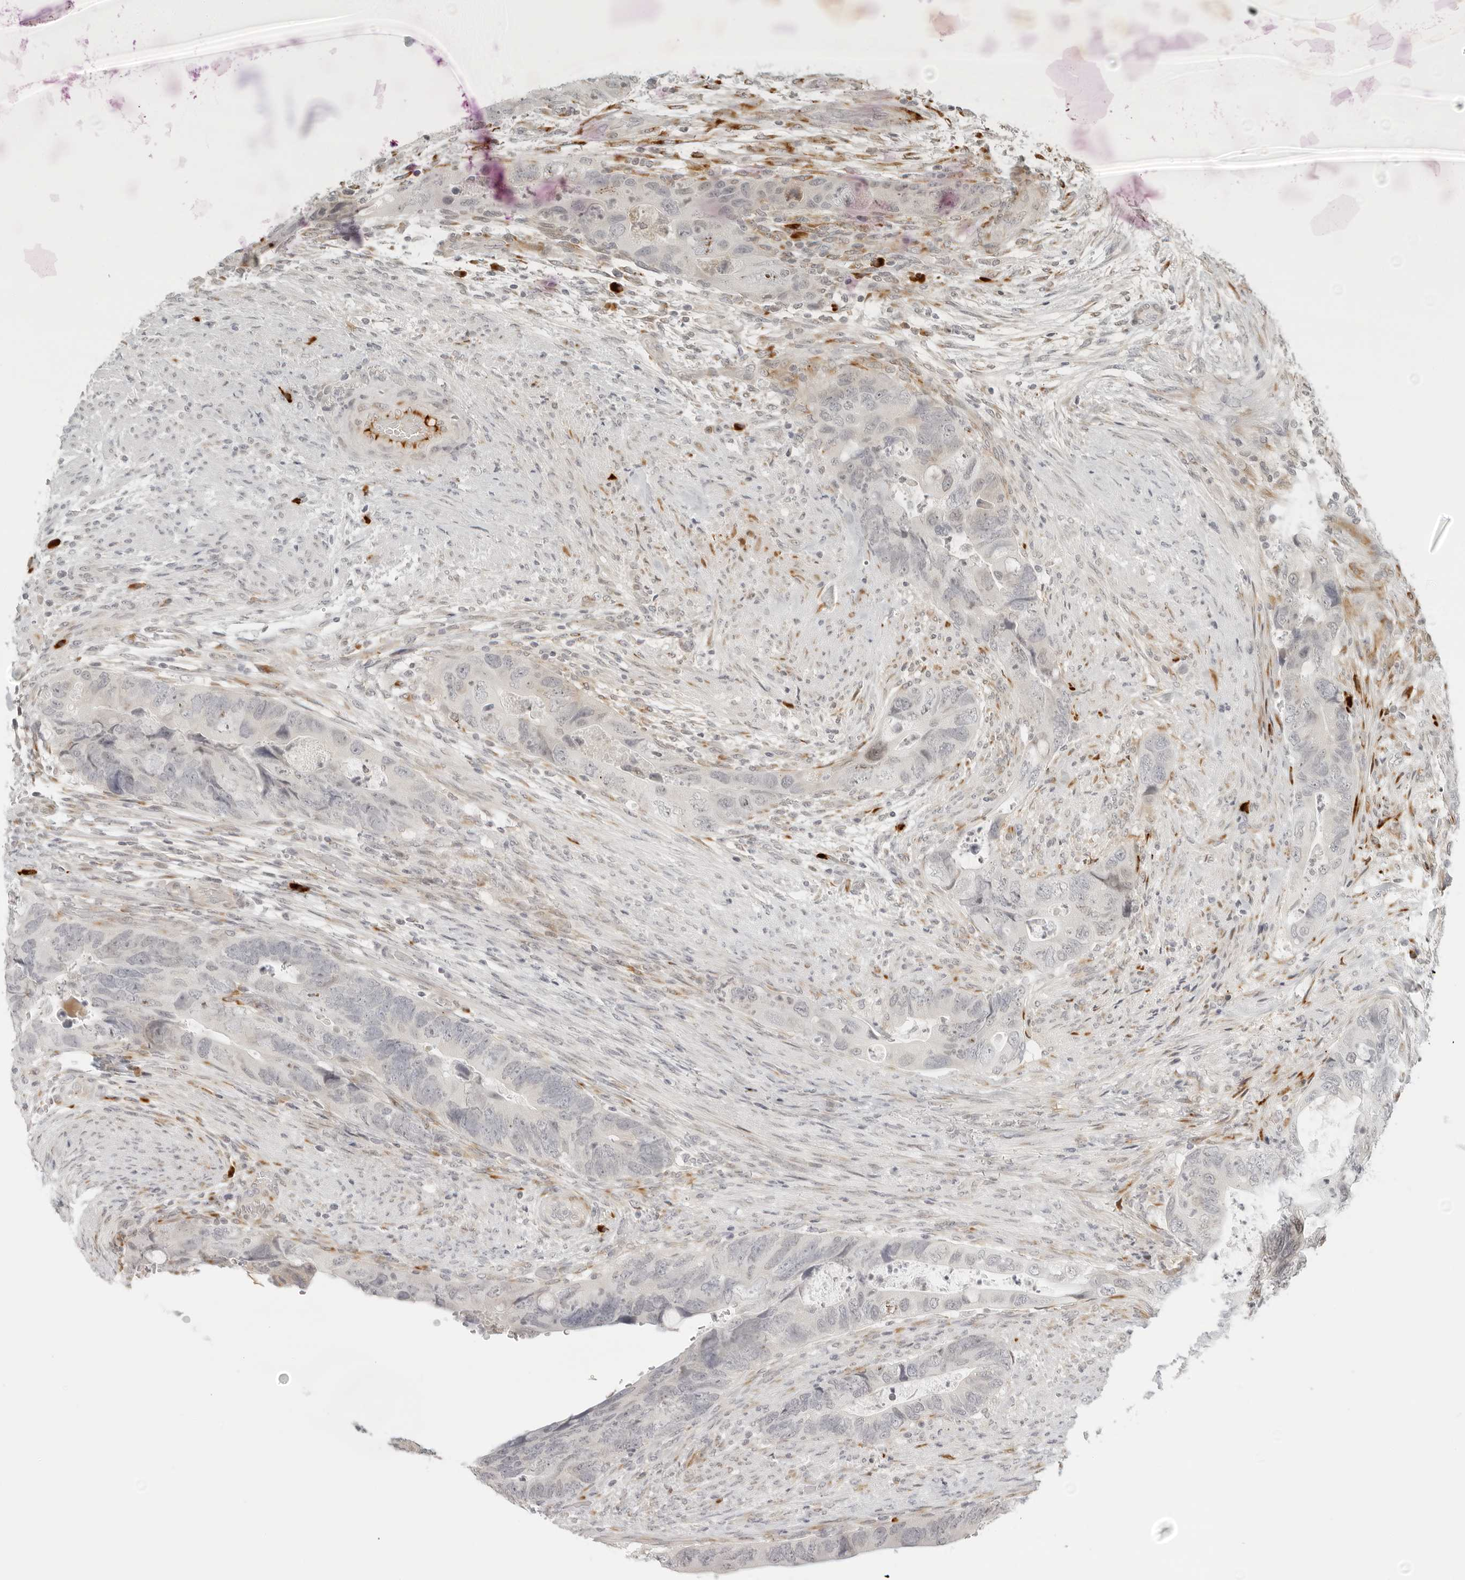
{"staining": {"intensity": "negative", "quantity": "none", "location": "none"}, "tissue": "colorectal cancer", "cell_type": "Tumor cells", "image_type": "cancer", "snomed": [{"axis": "morphology", "description": "Adenocarcinoma, NOS"}, {"axis": "topography", "description": "Rectum"}], "caption": "There is no significant expression in tumor cells of colorectal adenocarcinoma. (DAB (3,3'-diaminobenzidine) immunohistochemistry visualized using brightfield microscopy, high magnification).", "gene": "ZNF678", "patient": {"sex": "male", "age": 63}}